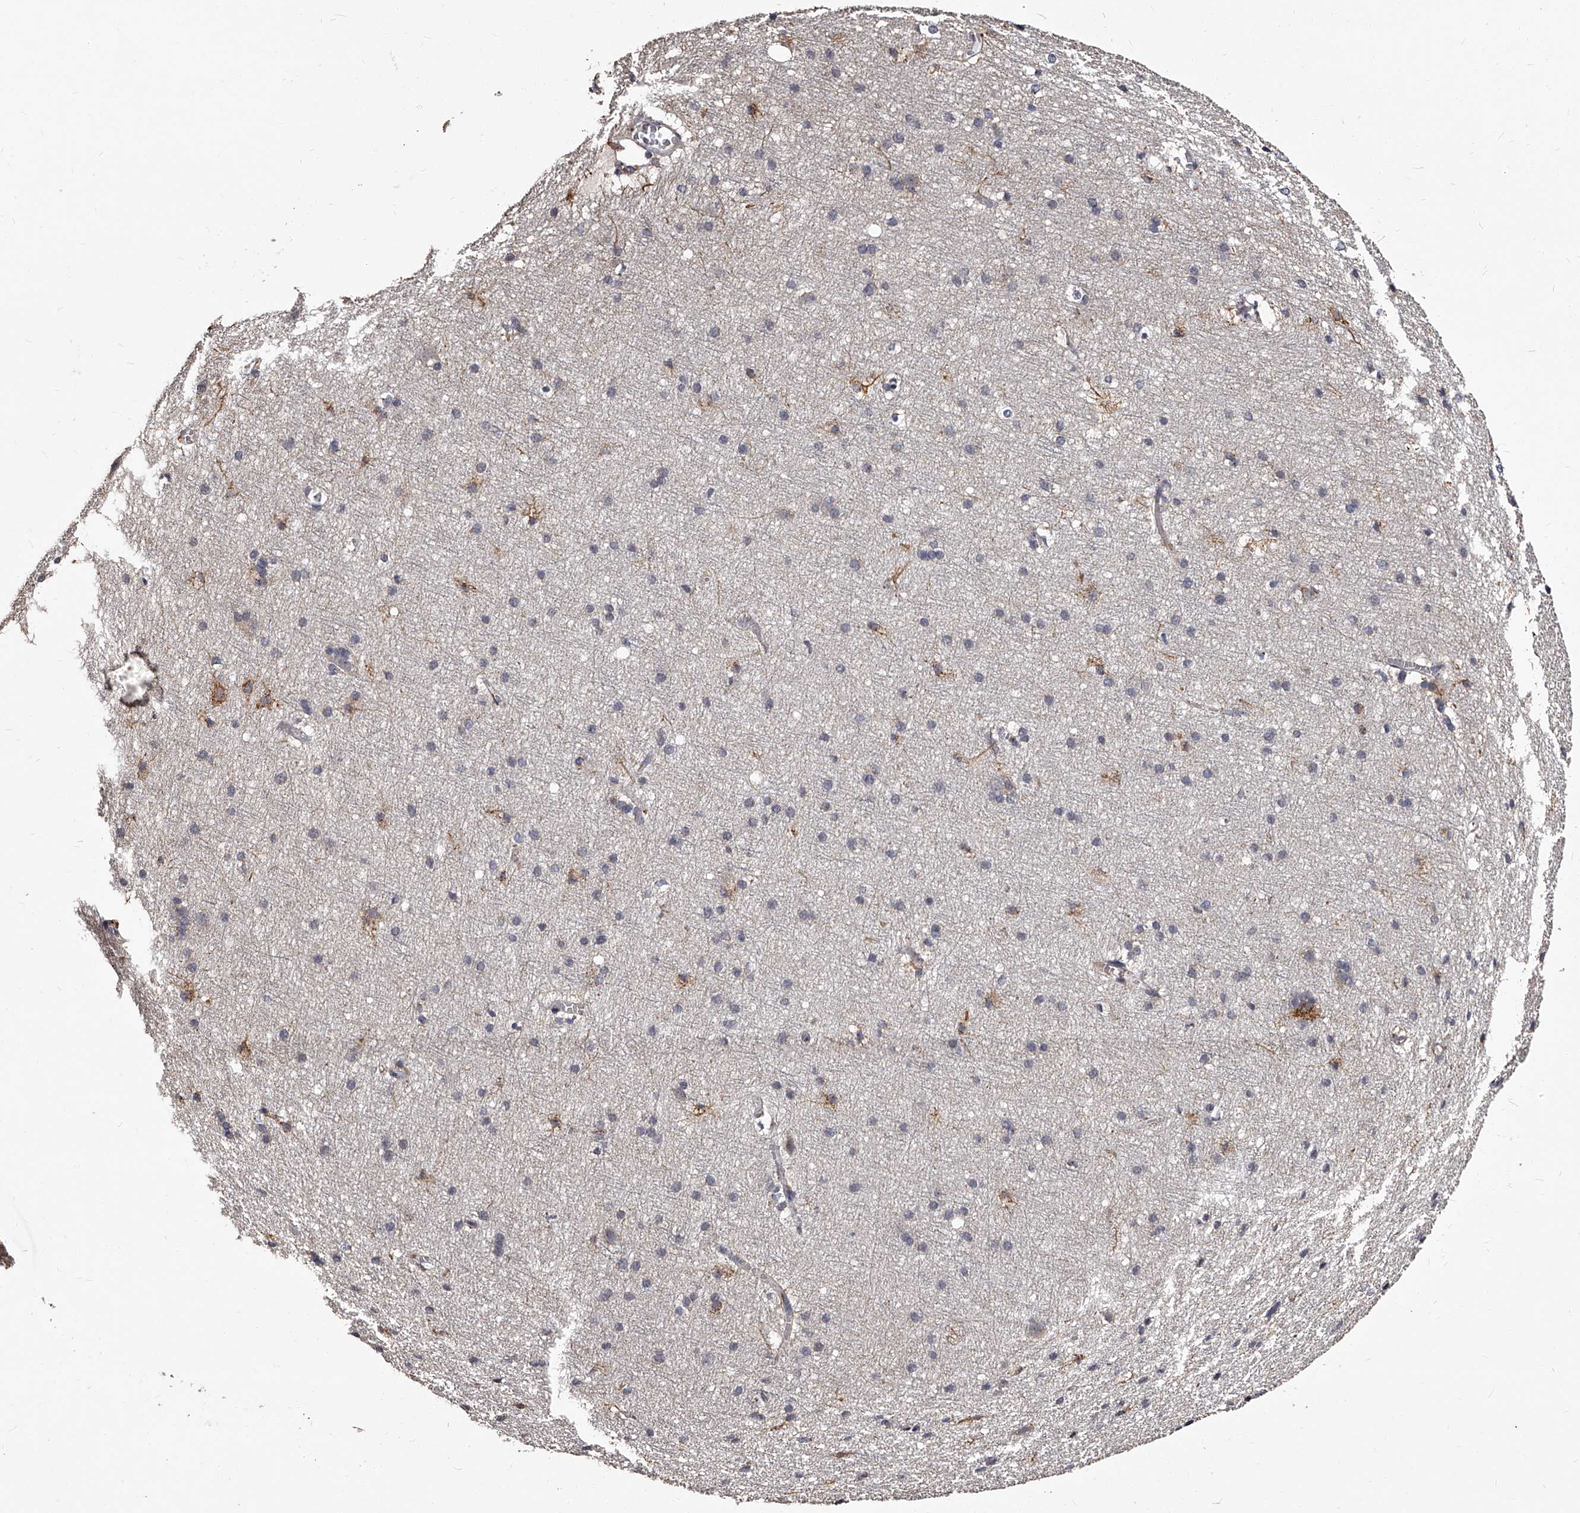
{"staining": {"intensity": "weak", "quantity": "<25%", "location": "cytoplasmic/membranous"}, "tissue": "cerebral cortex", "cell_type": "Endothelial cells", "image_type": "normal", "snomed": [{"axis": "morphology", "description": "Normal tissue, NOS"}, {"axis": "topography", "description": "Cerebral cortex"}], "caption": "IHC histopathology image of normal cerebral cortex: human cerebral cortex stained with DAB (3,3'-diaminobenzidine) demonstrates no significant protein positivity in endothelial cells.", "gene": "RSC1A1", "patient": {"sex": "male", "age": 54}}